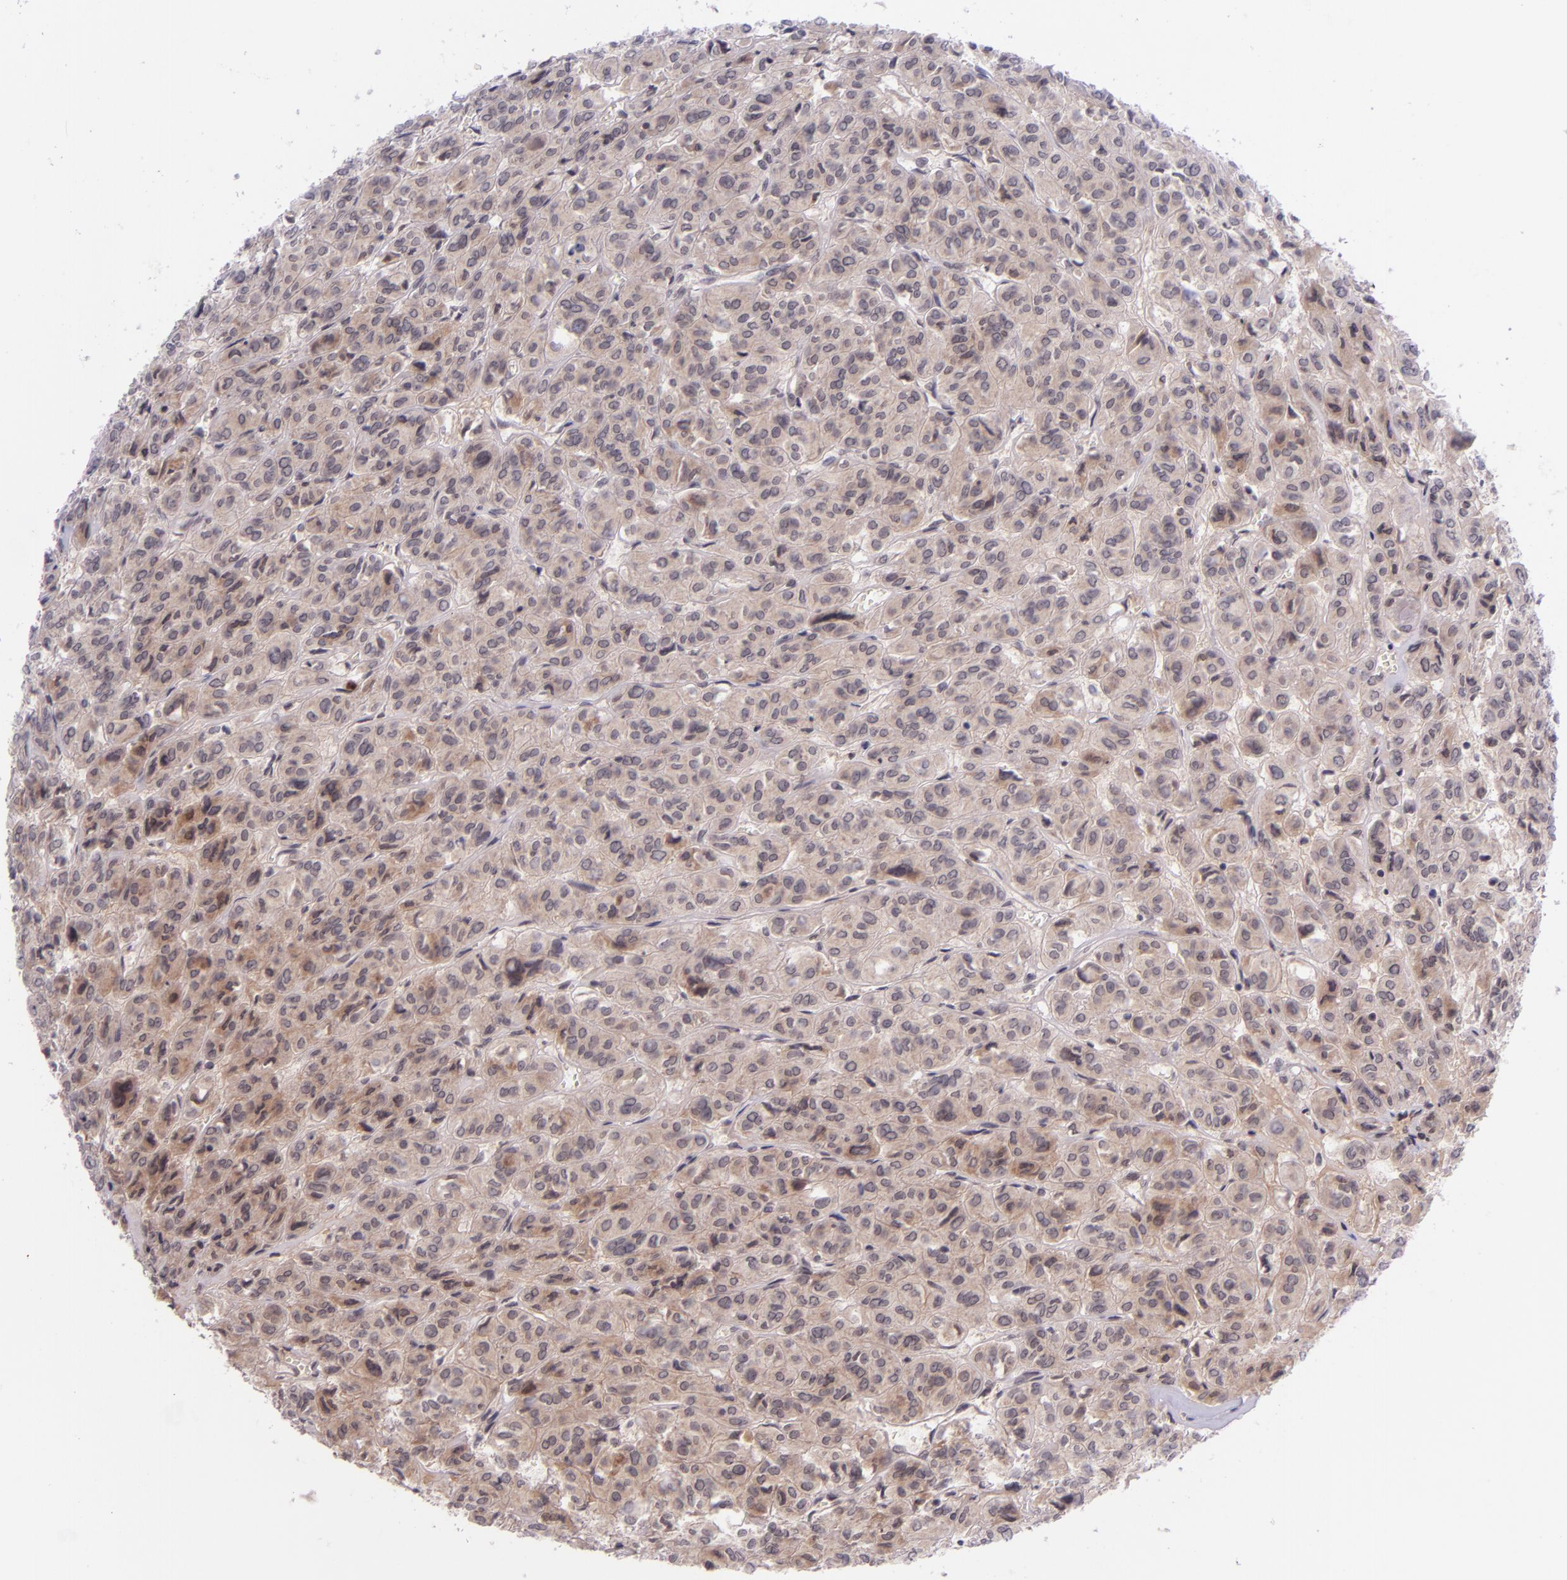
{"staining": {"intensity": "weak", "quantity": "25%-75%", "location": "cytoplasmic/membranous"}, "tissue": "thyroid cancer", "cell_type": "Tumor cells", "image_type": "cancer", "snomed": [{"axis": "morphology", "description": "Follicular adenoma carcinoma, NOS"}, {"axis": "topography", "description": "Thyroid gland"}], "caption": "Immunohistochemistry of human thyroid cancer demonstrates low levels of weak cytoplasmic/membranous positivity in approximately 25%-75% of tumor cells. Ihc stains the protein of interest in brown and the nuclei are stained blue.", "gene": "SELL", "patient": {"sex": "female", "age": 71}}